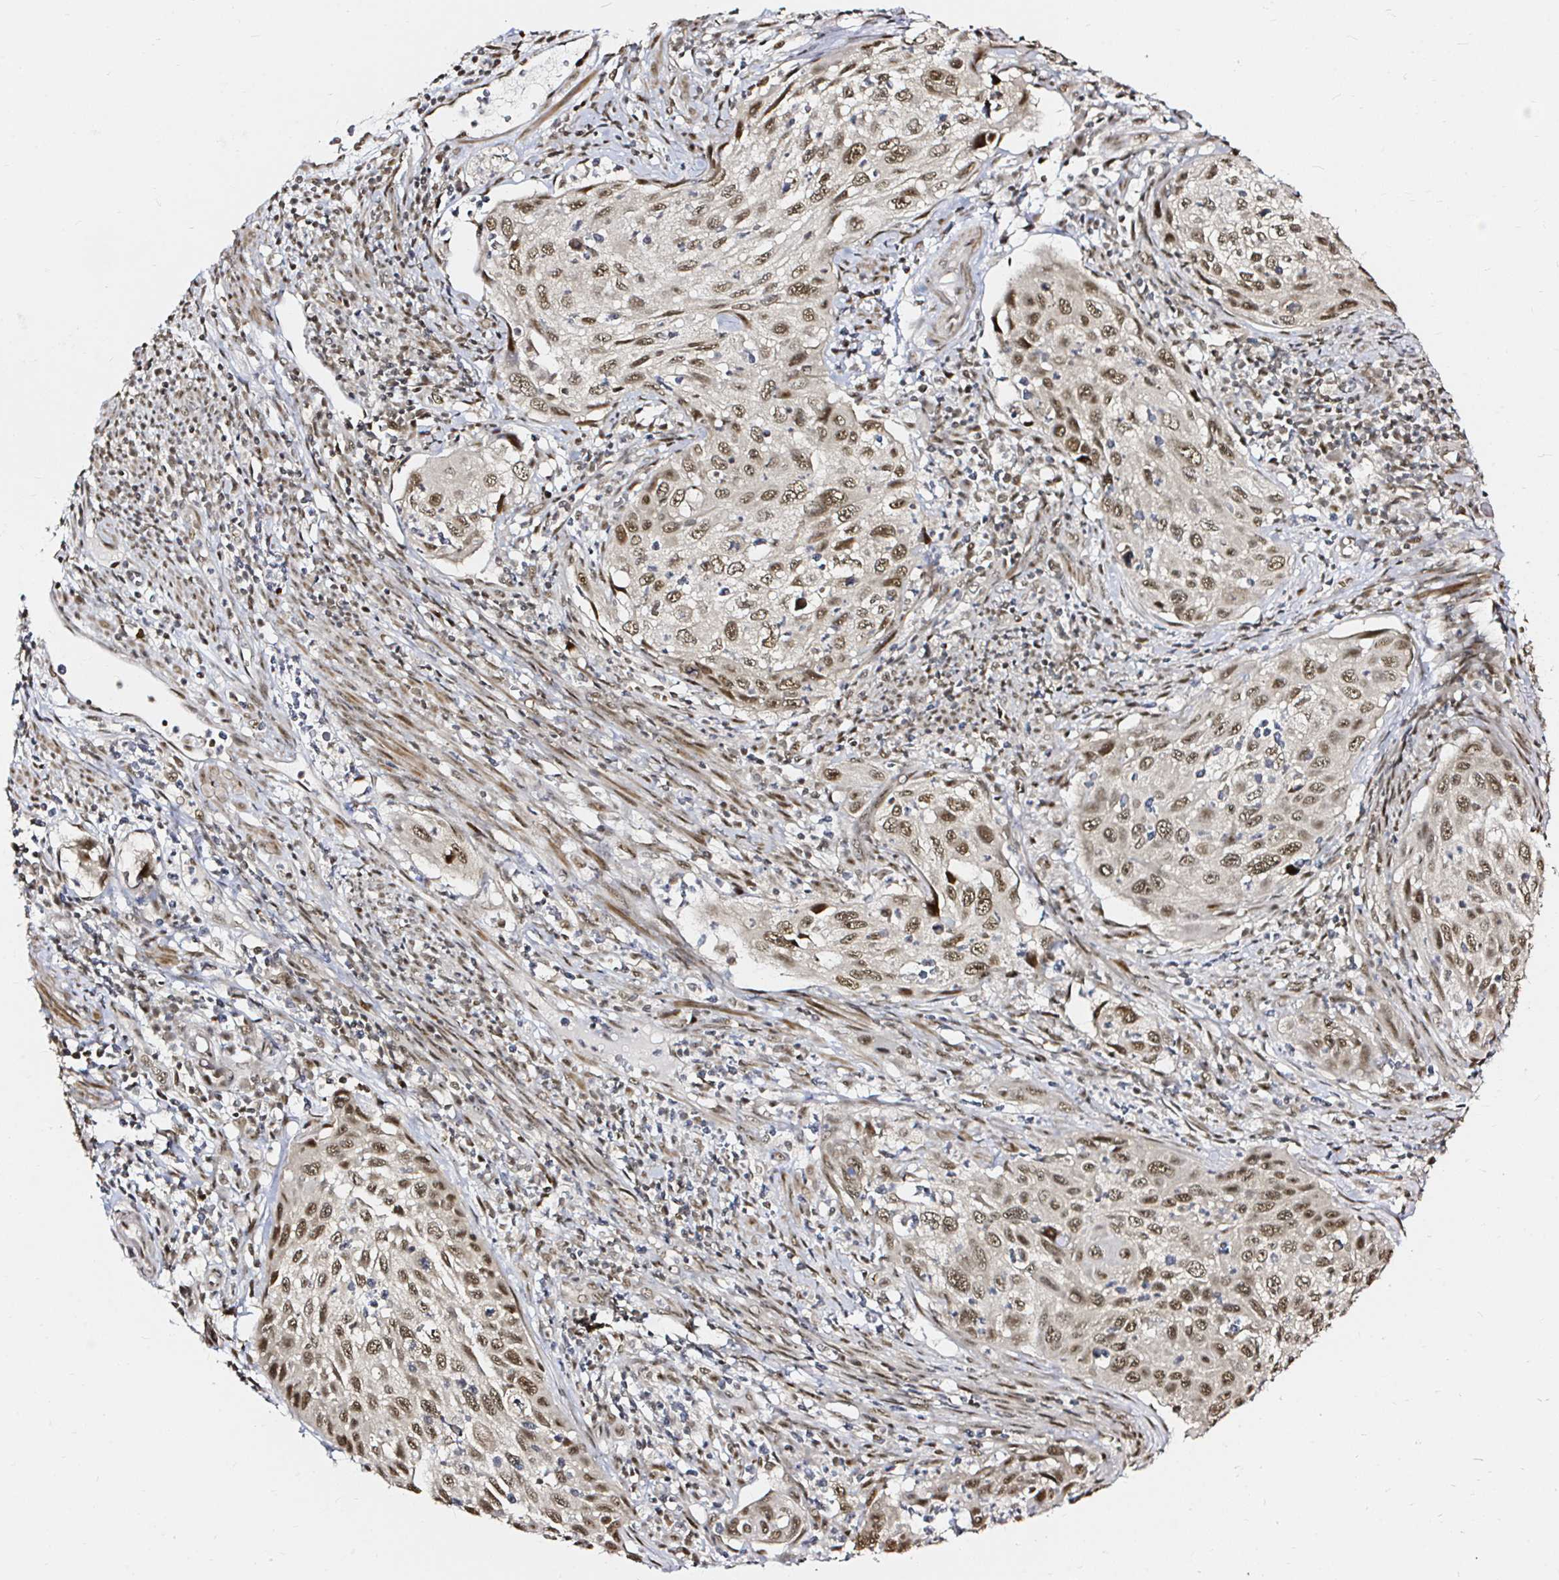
{"staining": {"intensity": "moderate", "quantity": ">75%", "location": "nuclear"}, "tissue": "cervical cancer", "cell_type": "Tumor cells", "image_type": "cancer", "snomed": [{"axis": "morphology", "description": "Squamous cell carcinoma, NOS"}, {"axis": "topography", "description": "Cervix"}], "caption": "Squamous cell carcinoma (cervical) stained with DAB IHC reveals medium levels of moderate nuclear expression in approximately >75% of tumor cells.", "gene": "SNRPC", "patient": {"sex": "female", "age": 70}}